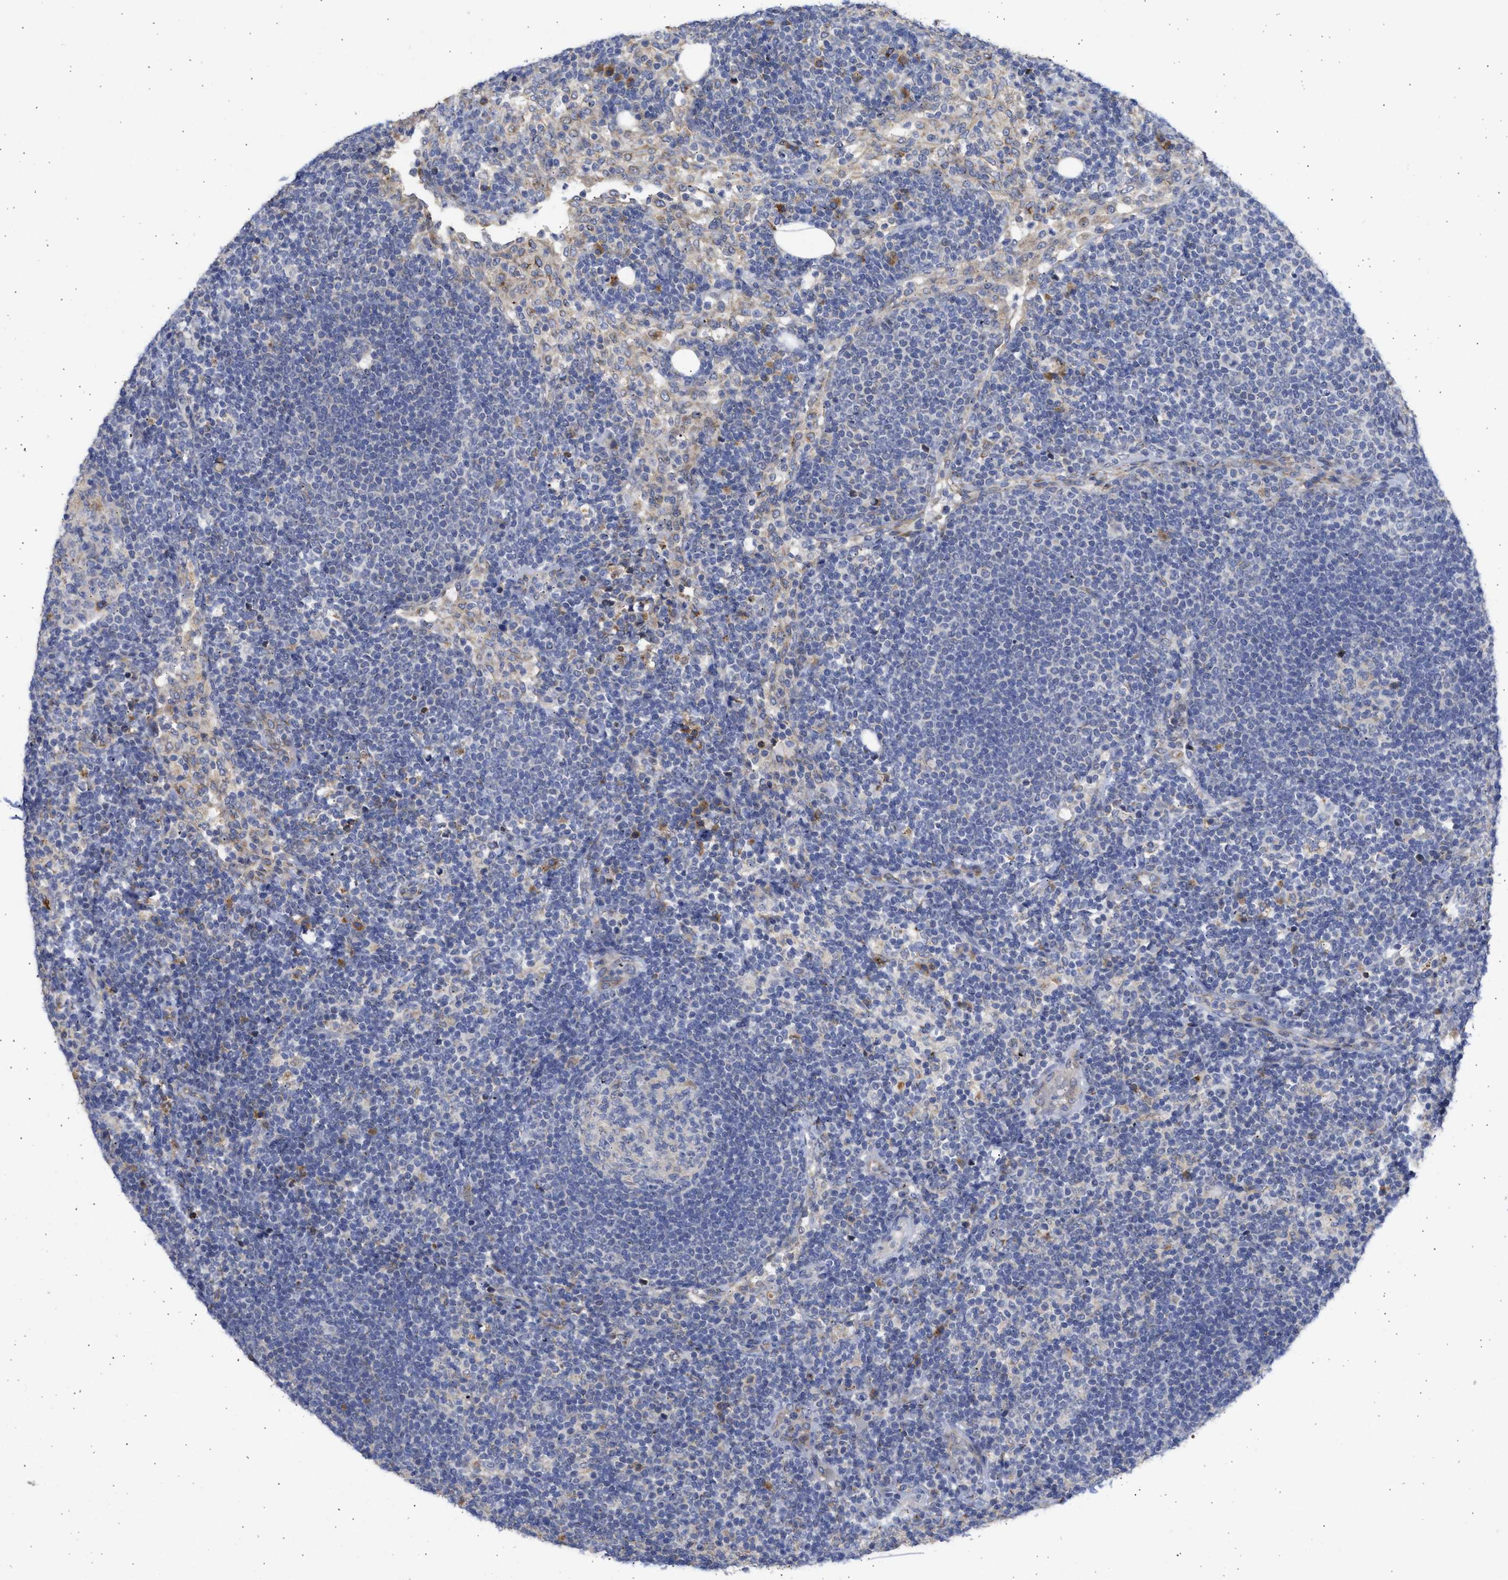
{"staining": {"intensity": "negative", "quantity": "none", "location": "none"}, "tissue": "lymph node", "cell_type": "Germinal center cells", "image_type": "normal", "snomed": [{"axis": "morphology", "description": "Normal tissue, NOS"}, {"axis": "morphology", "description": "Carcinoid, malignant, NOS"}, {"axis": "topography", "description": "Lymph node"}], "caption": "Immunohistochemistry (IHC) photomicrograph of normal lymph node: lymph node stained with DAB demonstrates no significant protein staining in germinal center cells. (DAB immunohistochemistry, high magnification).", "gene": "TMED1", "patient": {"sex": "male", "age": 47}}